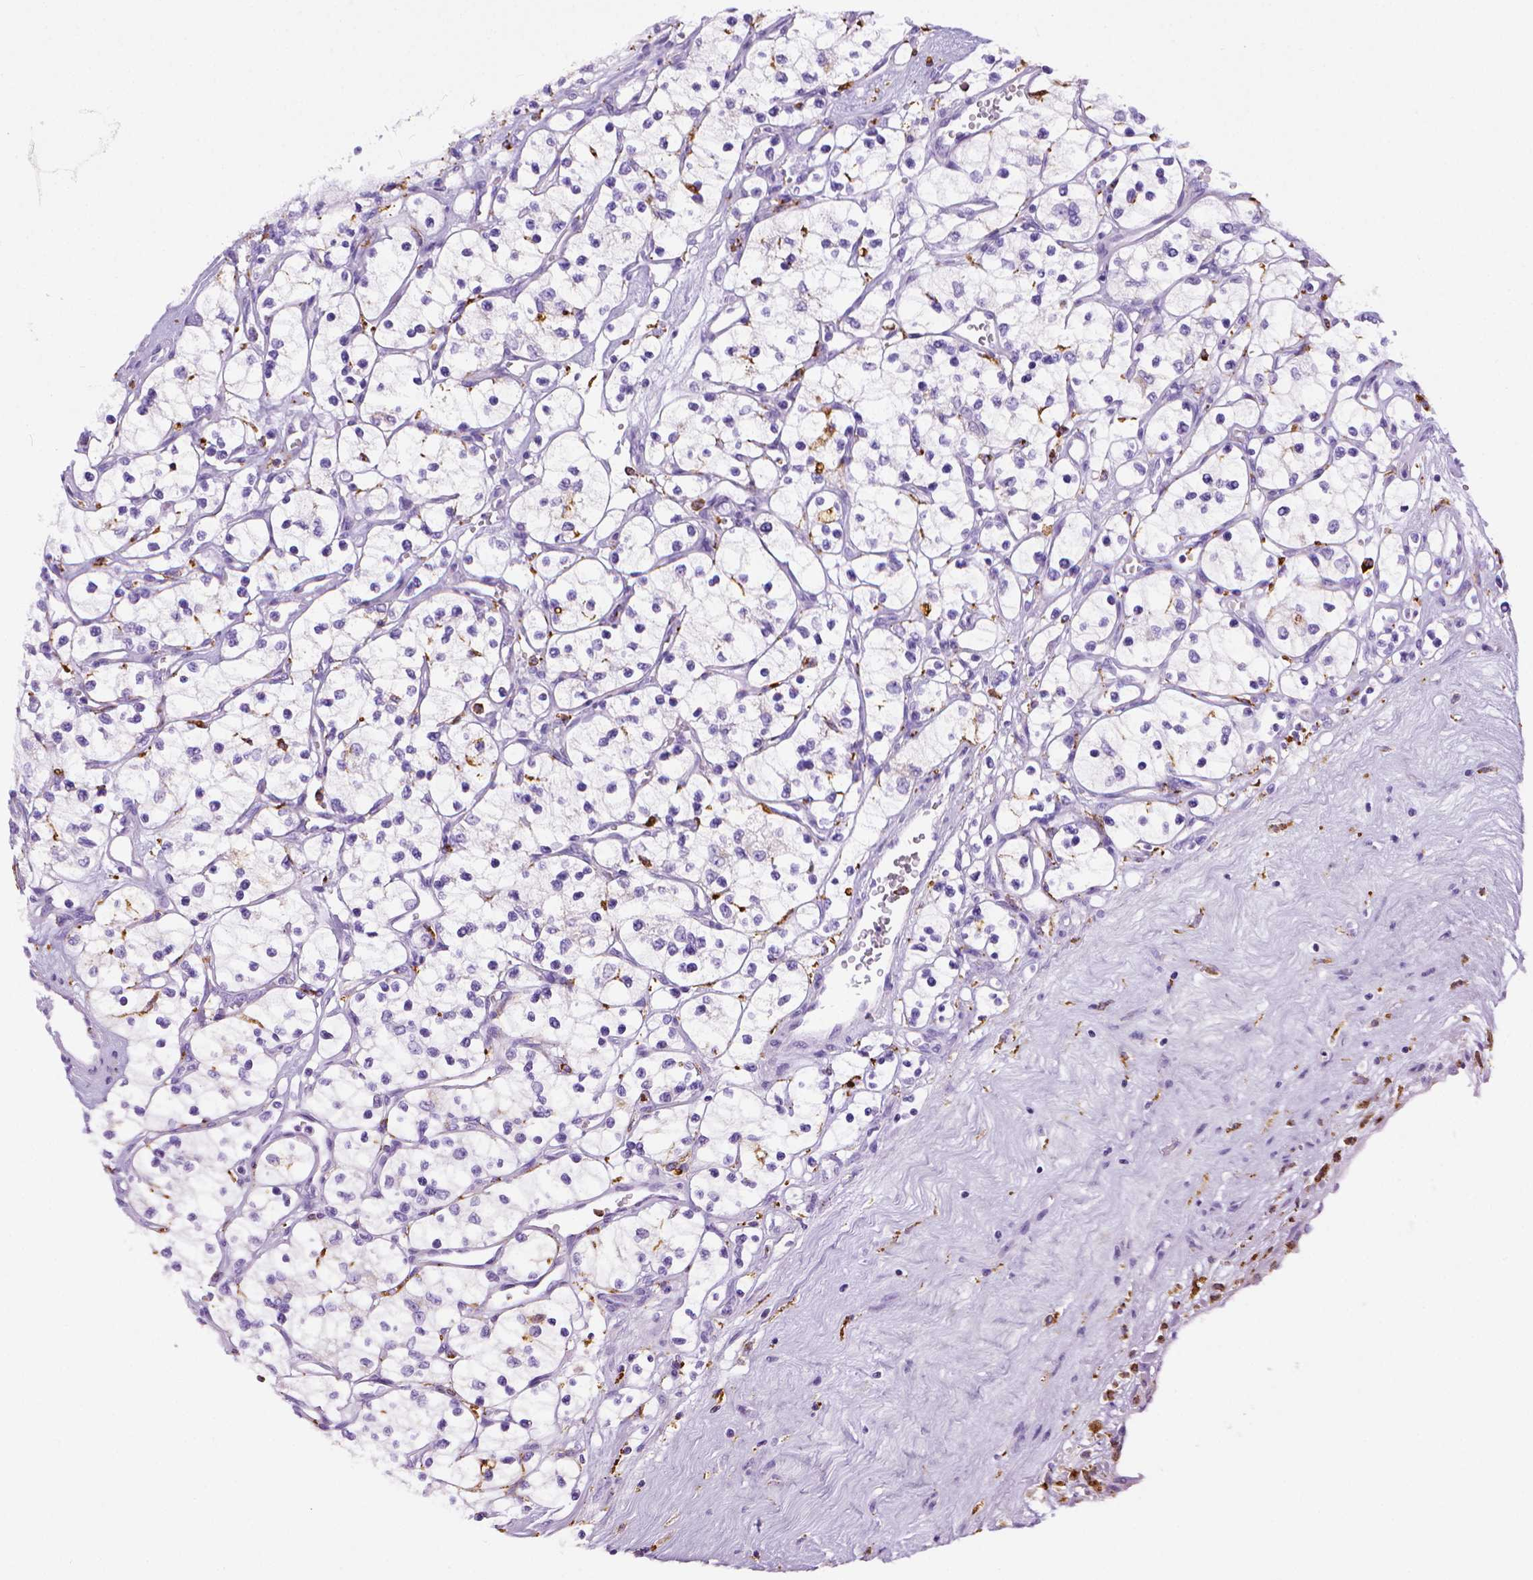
{"staining": {"intensity": "negative", "quantity": "none", "location": "none"}, "tissue": "renal cancer", "cell_type": "Tumor cells", "image_type": "cancer", "snomed": [{"axis": "morphology", "description": "Adenocarcinoma, NOS"}, {"axis": "topography", "description": "Kidney"}], "caption": "Immunohistochemical staining of renal cancer (adenocarcinoma) reveals no significant positivity in tumor cells.", "gene": "CD68", "patient": {"sex": "female", "age": 69}}